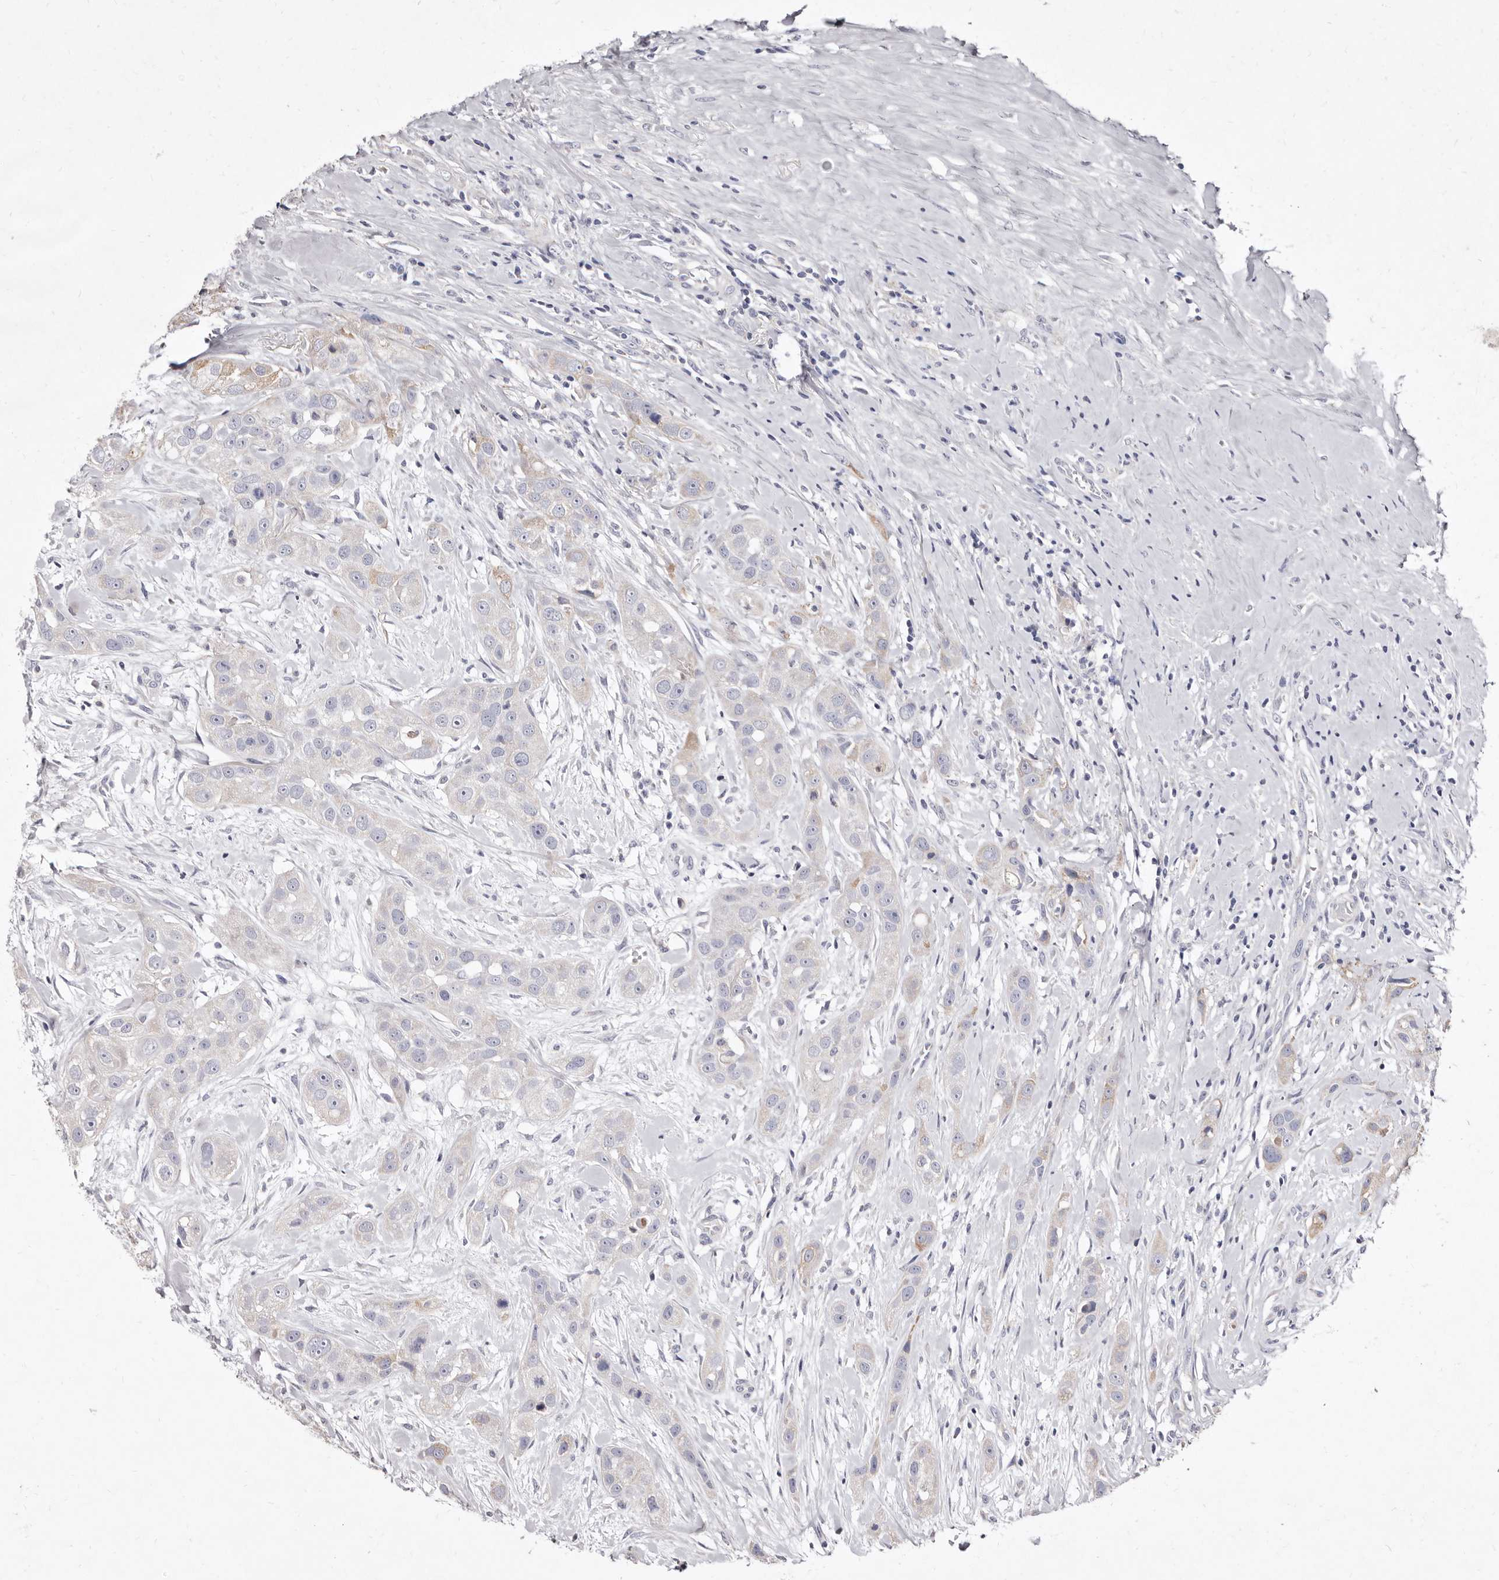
{"staining": {"intensity": "negative", "quantity": "none", "location": "none"}, "tissue": "head and neck cancer", "cell_type": "Tumor cells", "image_type": "cancer", "snomed": [{"axis": "morphology", "description": "Normal tissue, NOS"}, {"axis": "morphology", "description": "Squamous cell carcinoma, NOS"}, {"axis": "topography", "description": "Skeletal muscle"}, {"axis": "topography", "description": "Head-Neck"}], "caption": "IHC of head and neck cancer exhibits no staining in tumor cells. Brightfield microscopy of immunohistochemistry stained with DAB (3,3'-diaminobenzidine) (brown) and hematoxylin (blue), captured at high magnification.", "gene": "CYP2E1", "patient": {"sex": "male", "age": 51}}